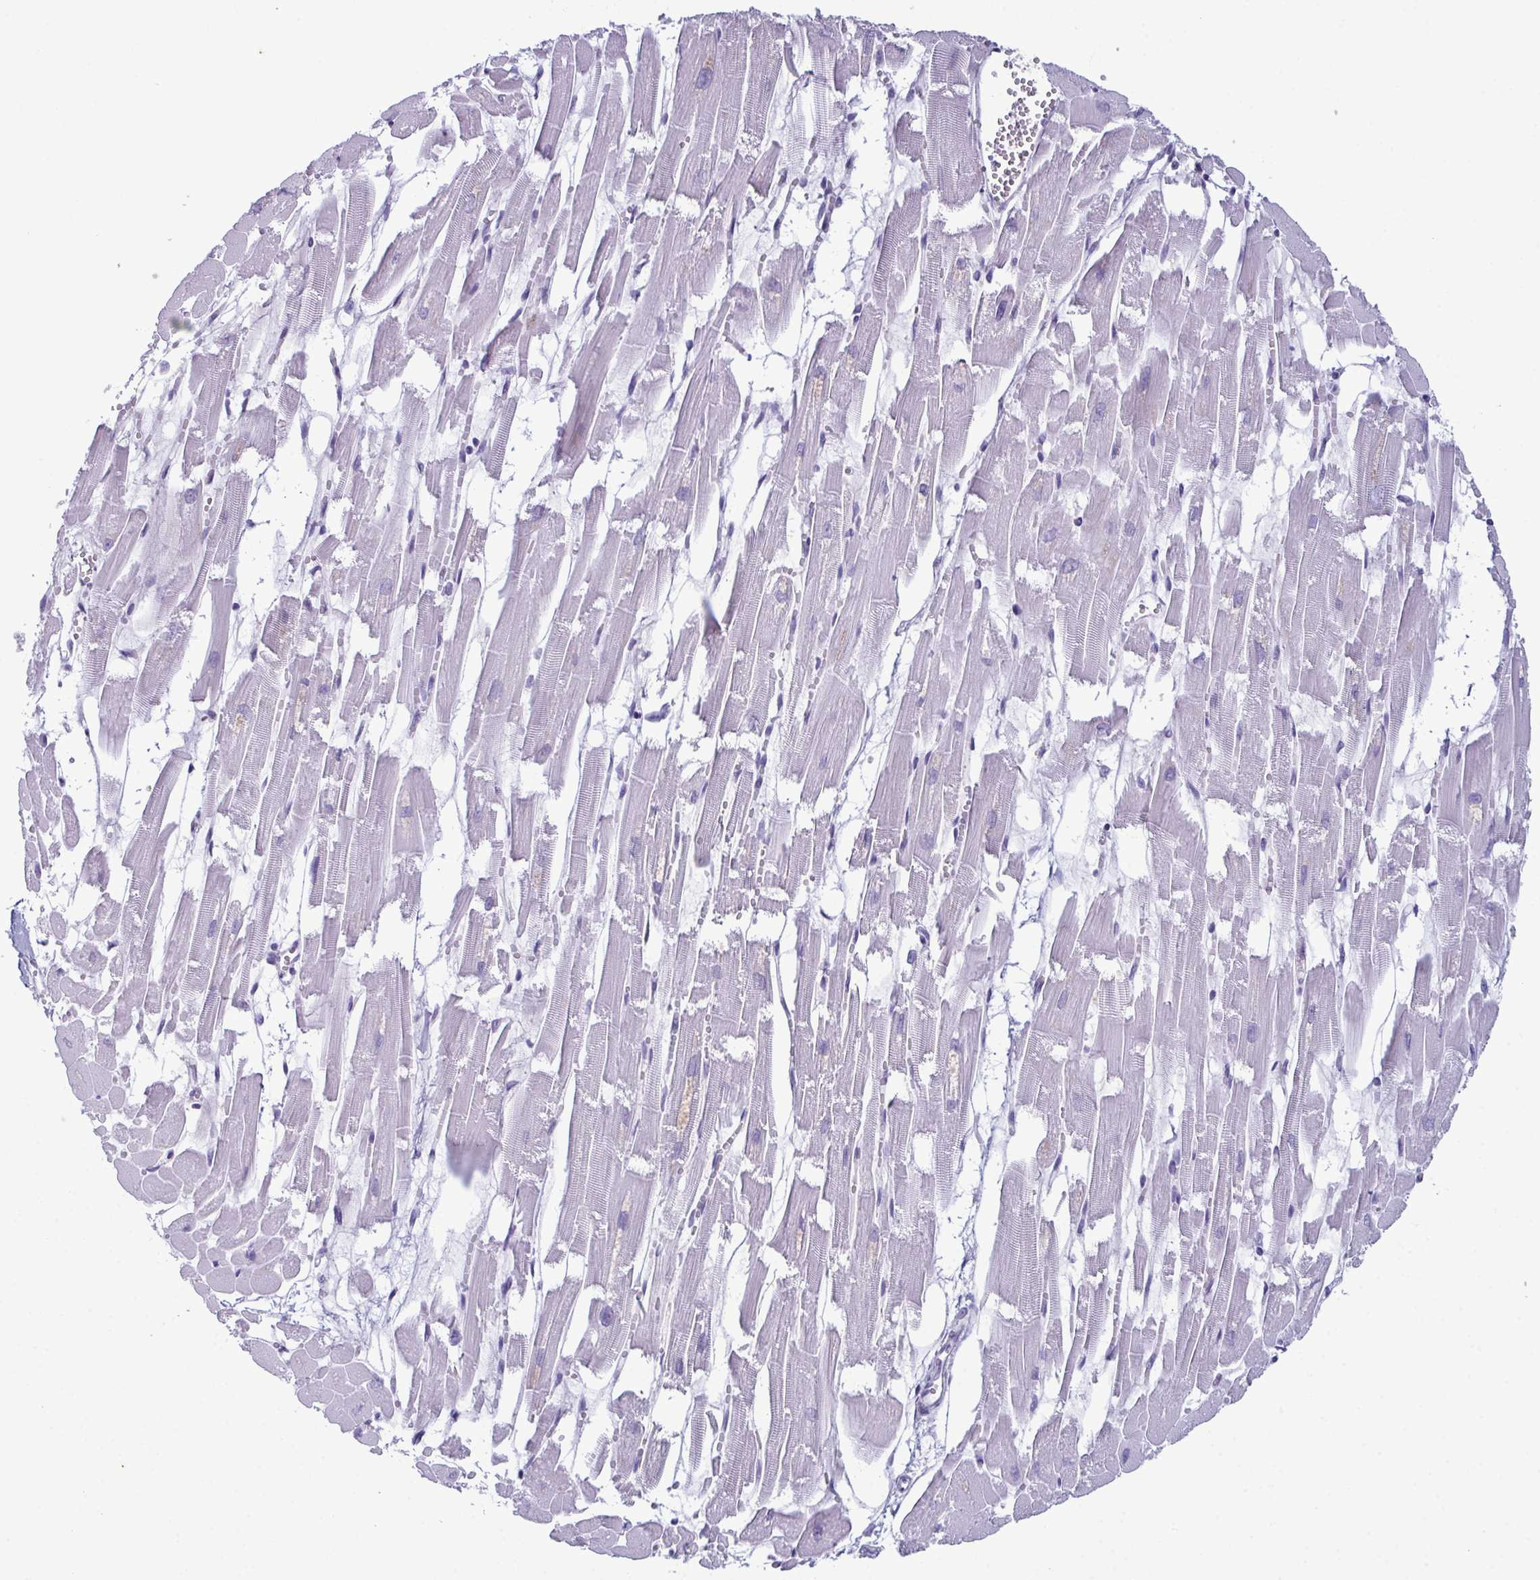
{"staining": {"intensity": "negative", "quantity": "none", "location": "none"}, "tissue": "heart muscle", "cell_type": "Cardiomyocytes", "image_type": "normal", "snomed": [{"axis": "morphology", "description": "Normal tissue, NOS"}, {"axis": "topography", "description": "Heart"}], "caption": "A micrograph of heart muscle stained for a protein displays no brown staining in cardiomyocytes. (Stains: DAB (3,3'-diaminobenzidine) immunohistochemistry with hematoxylin counter stain, Microscopy: brightfield microscopy at high magnification).", "gene": "RBM7", "patient": {"sex": "female", "age": 52}}